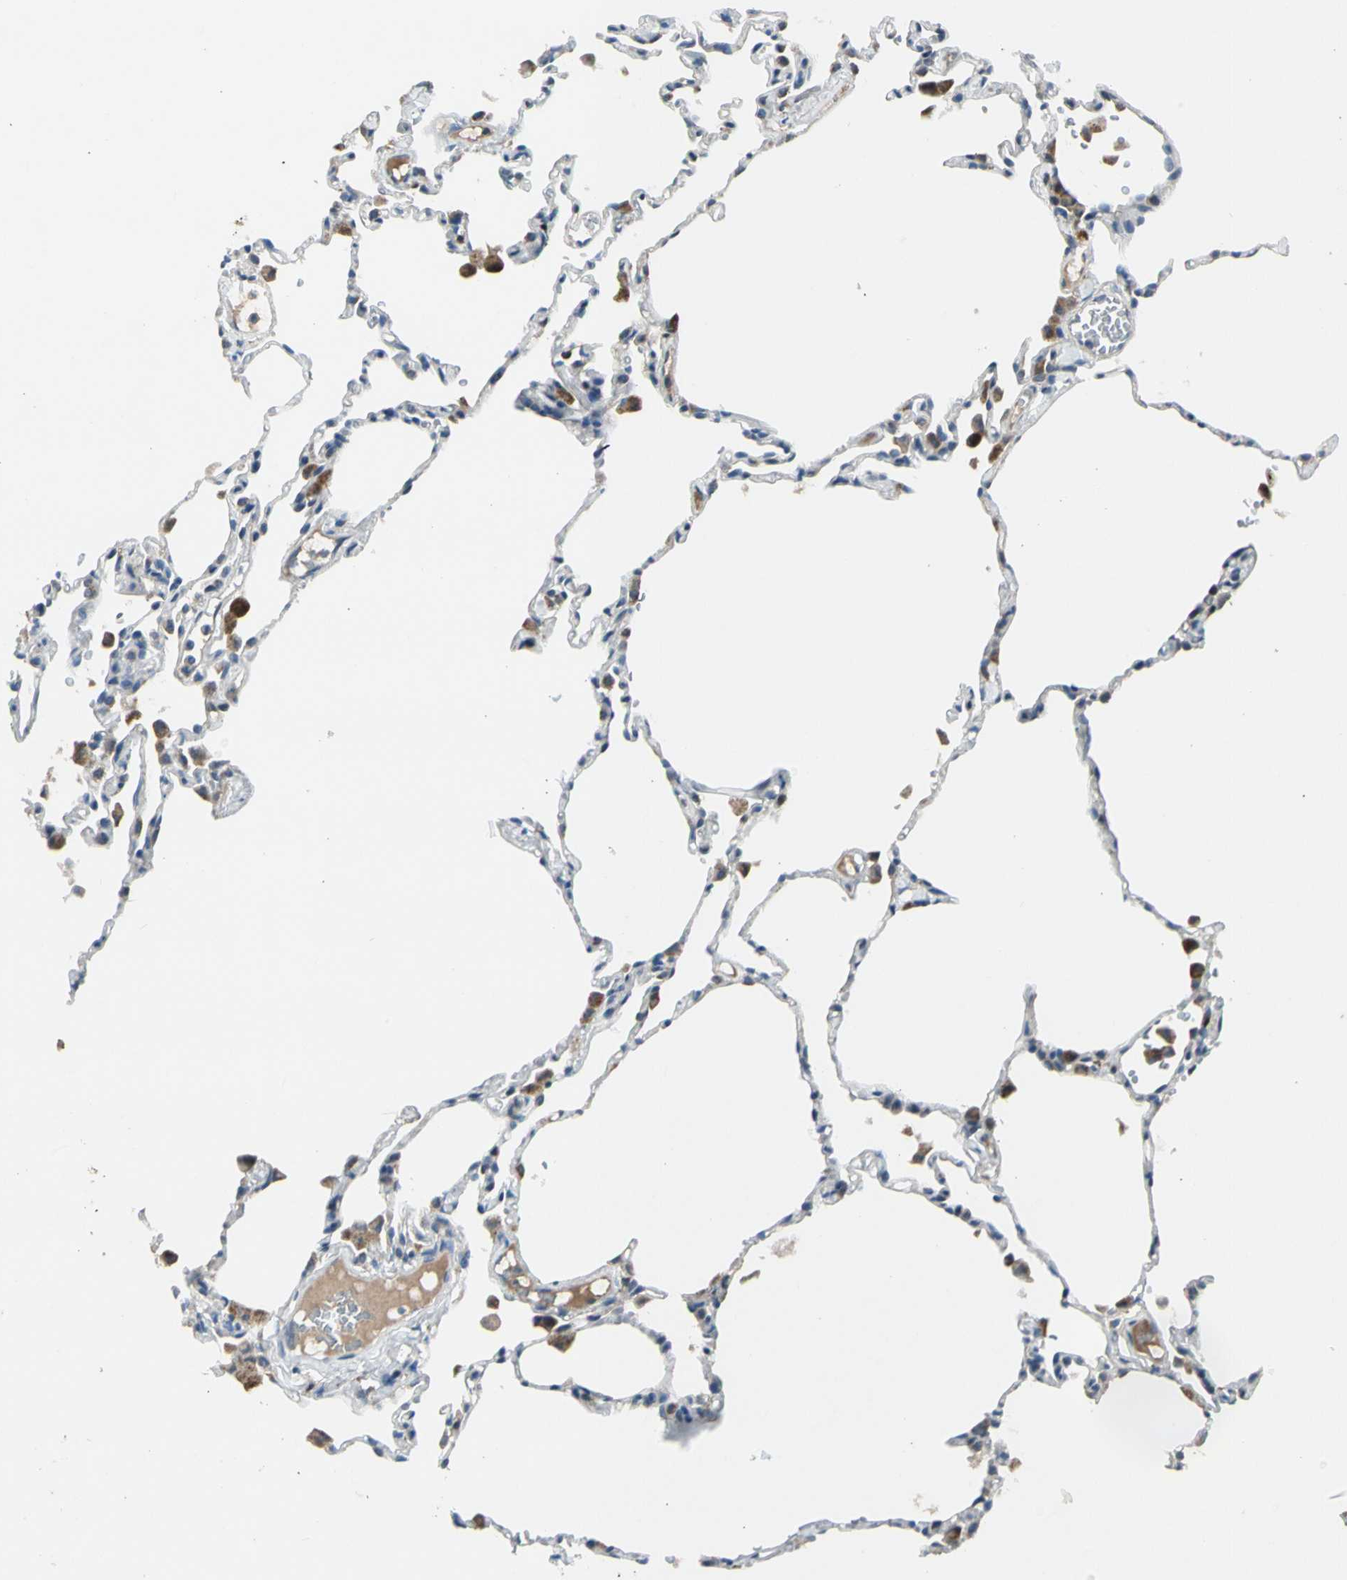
{"staining": {"intensity": "negative", "quantity": "none", "location": "none"}, "tissue": "lung", "cell_type": "Alveolar cells", "image_type": "normal", "snomed": [{"axis": "morphology", "description": "Normal tissue, NOS"}, {"axis": "topography", "description": "Lung"}], "caption": "High power microscopy photomicrograph of an immunohistochemistry (IHC) image of unremarkable lung, revealing no significant positivity in alveolar cells.", "gene": "NPHP3", "patient": {"sex": "female", "age": 49}}